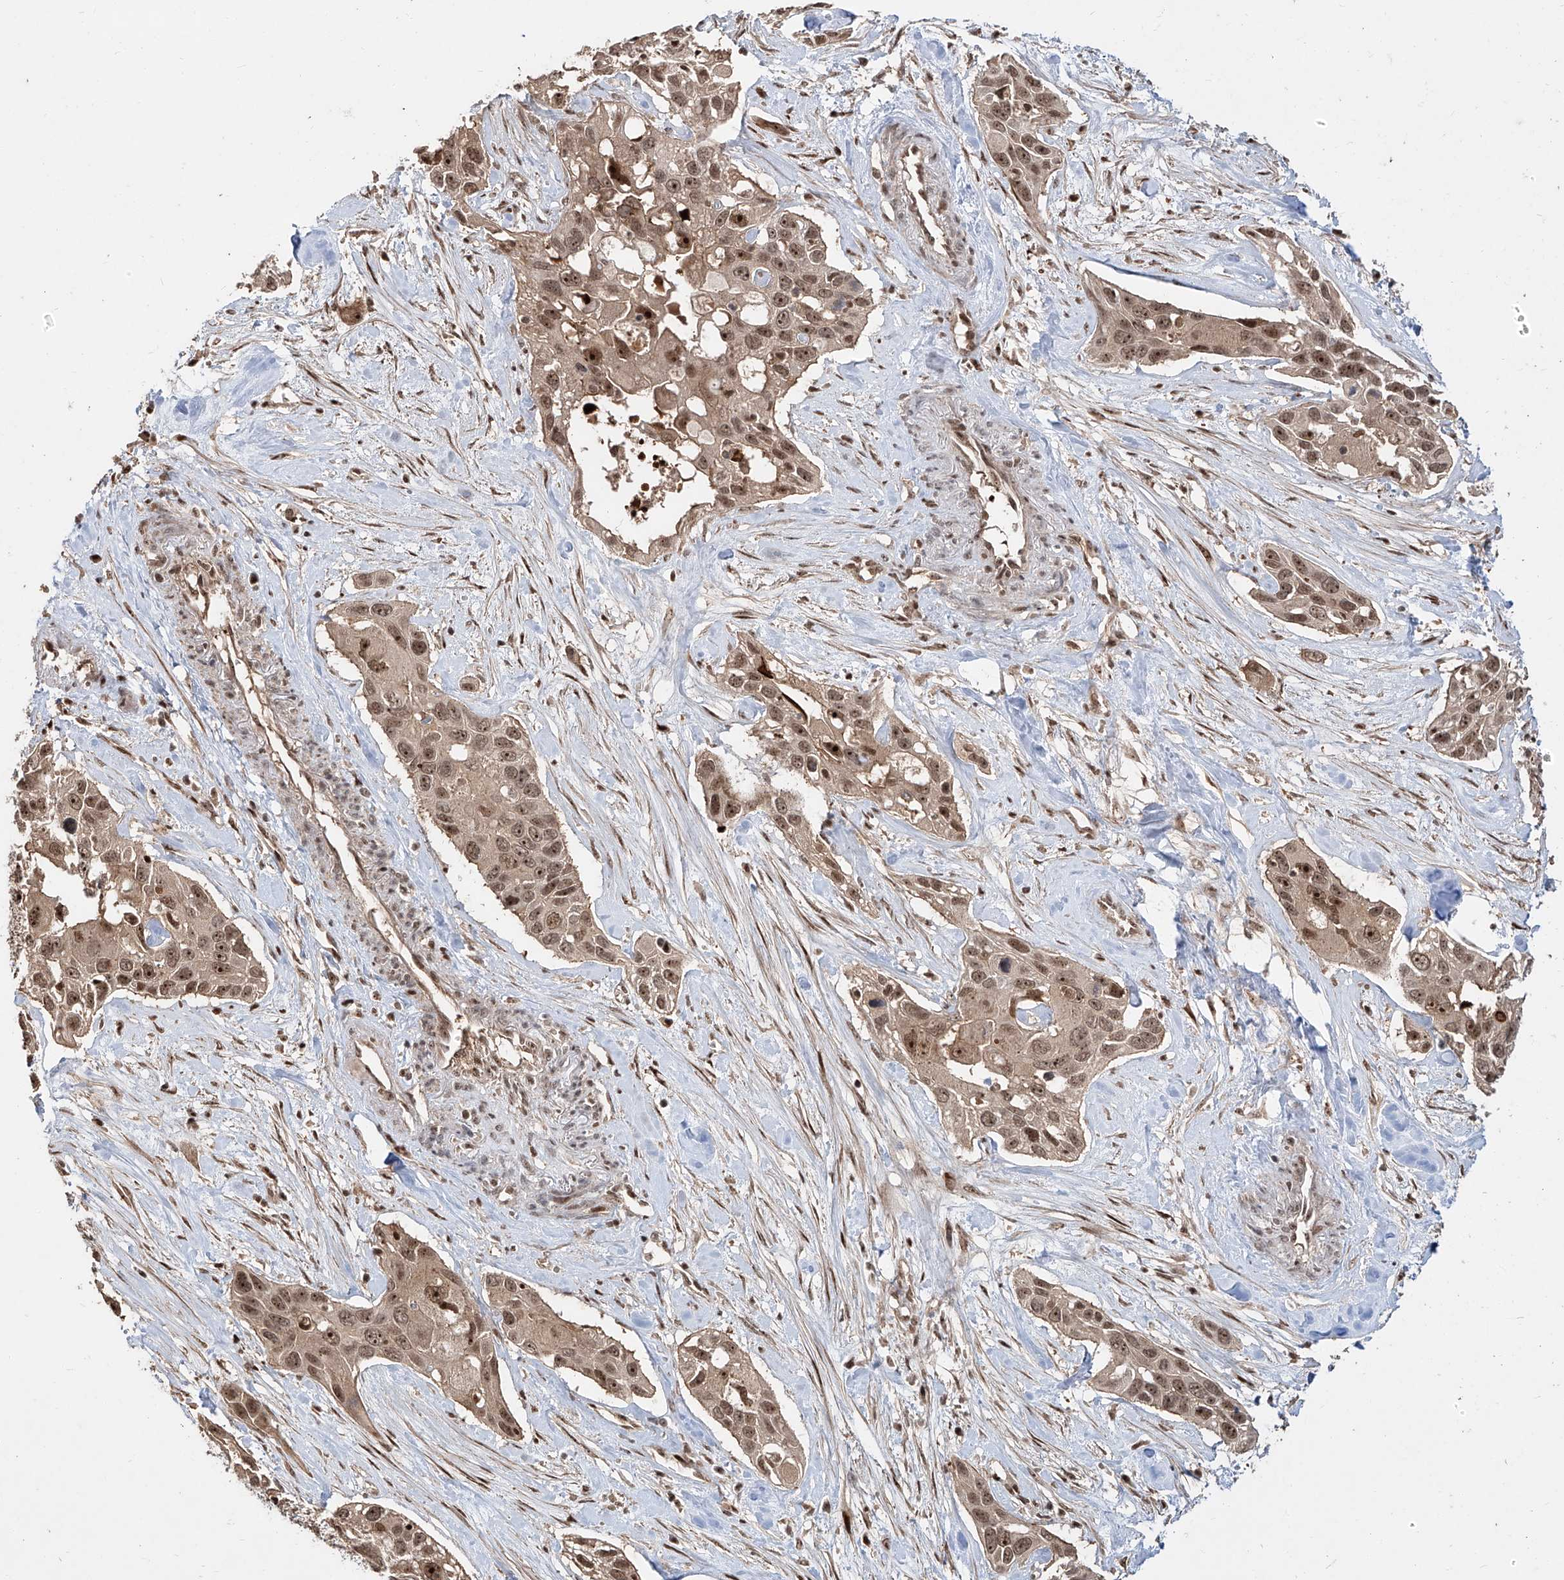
{"staining": {"intensity": "moderate", "quantity": ">75%", "location": "nuclear"}, "tissue": "pancreatic cancer", "cell_type": "Tumor cells", "image_type": "cancer", "snomed": [{"axis": "morphology", "description": "Adenocarcinoma, NOS"}, {"axis": "topography", "description": "Pancreas"}], "caption": "Human pancreatic cancer stained for a protein (brown) shows moderate nuclear positive expression in about >75% of tumor cells.", "gene": "ZNF710", "patient": {"sex": "female", "age": 60}}